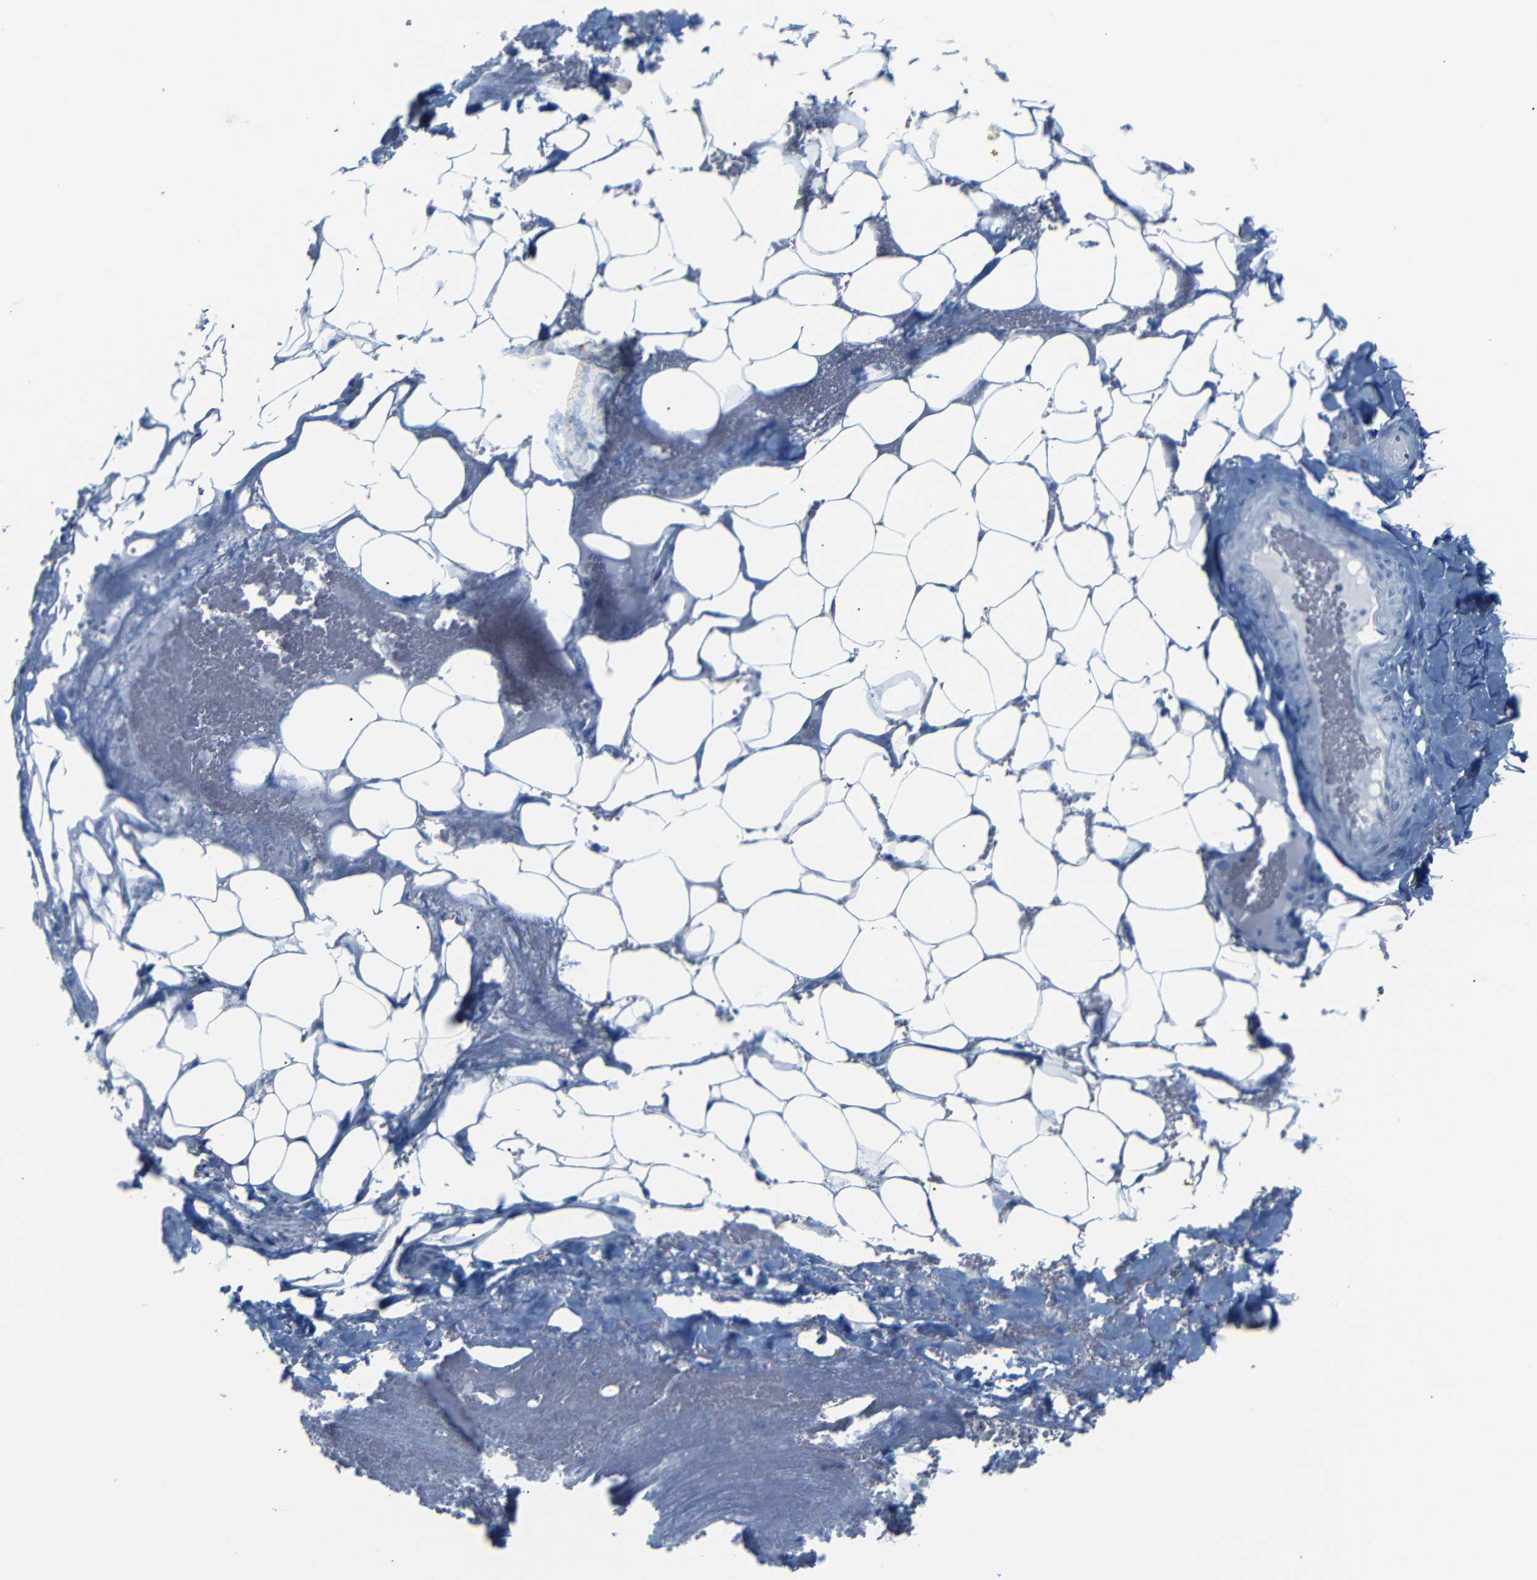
{"staining": {"intensity": "negative", "quantity": "none", "location": "none"}, "tissue": "adipose tissue", "cell_type": "Adipocytes", "image_type": "normal", "snomed": [{"axis": "morphology", "description": "Normal tissue, NOS"}, {"axis": "topography", "description": "Peripheral nerve tissue"}], "caption": "IHC of unremarkable human adipose tissue shows no positivity in adipocytes. (Brightfield microscopy of DAB immunohistochemistry at high magnification).", "gene": "FCRL1", "patient": {"sex": "male", "age": 70}}